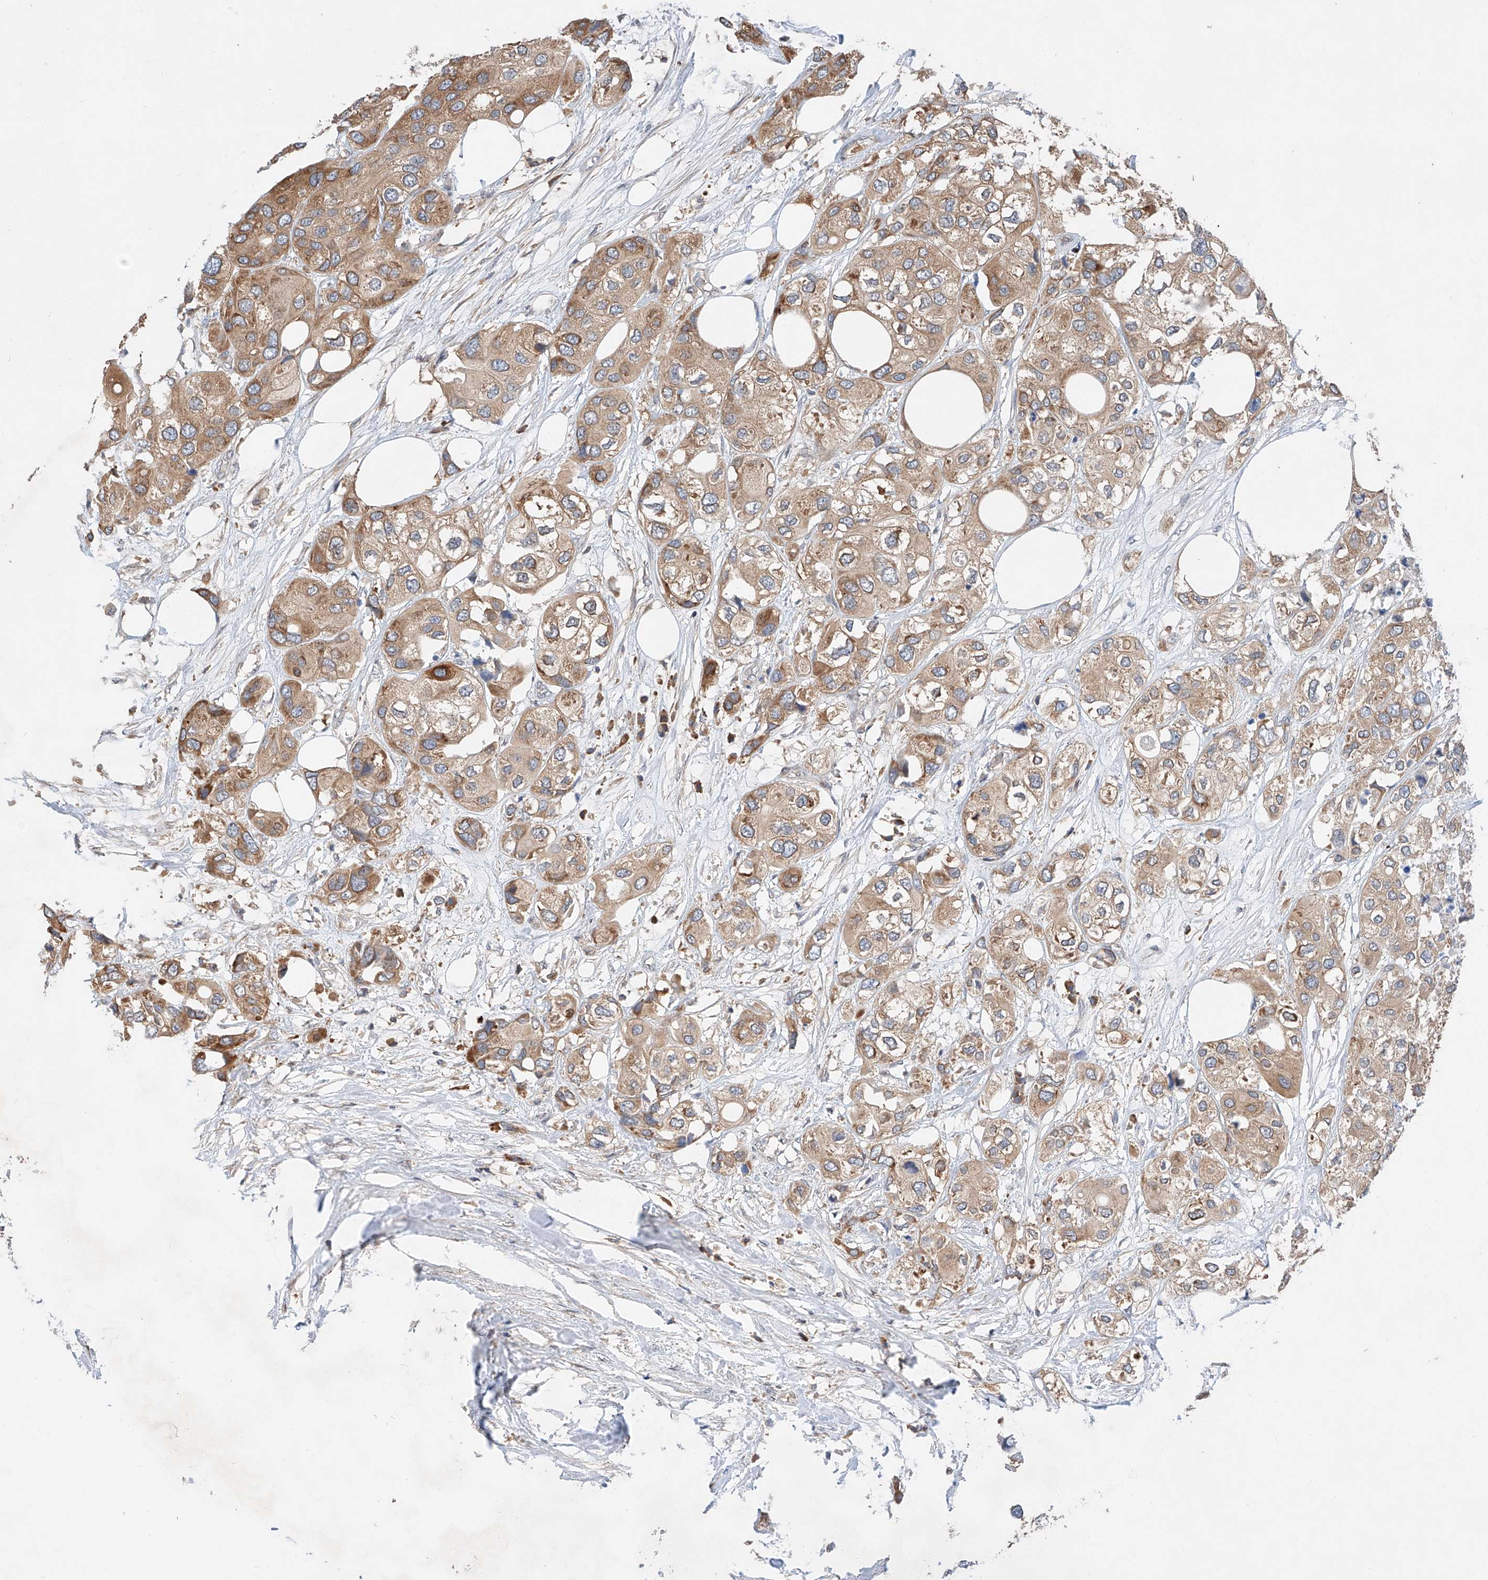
{"staining": {"intensity": "moderate", "quantity": ">75%", "location": "cytoplasmic/membranous"}, "tissue": "urothelial cancer", "cell_type": "Tumor cells", "image_type": "cancer", "snomed": [{"axis": "morphology", "description": "Urothelial carcinoma, High grade"}, {"axis": "topography", "description": "Urinary bladder"}], "caption": "Human urothelial cancer stained with a protein marker reveals moderate staining in tumor cells.", "gene": "RUSC1", "patient": {"sex": "male", "age": 64}}